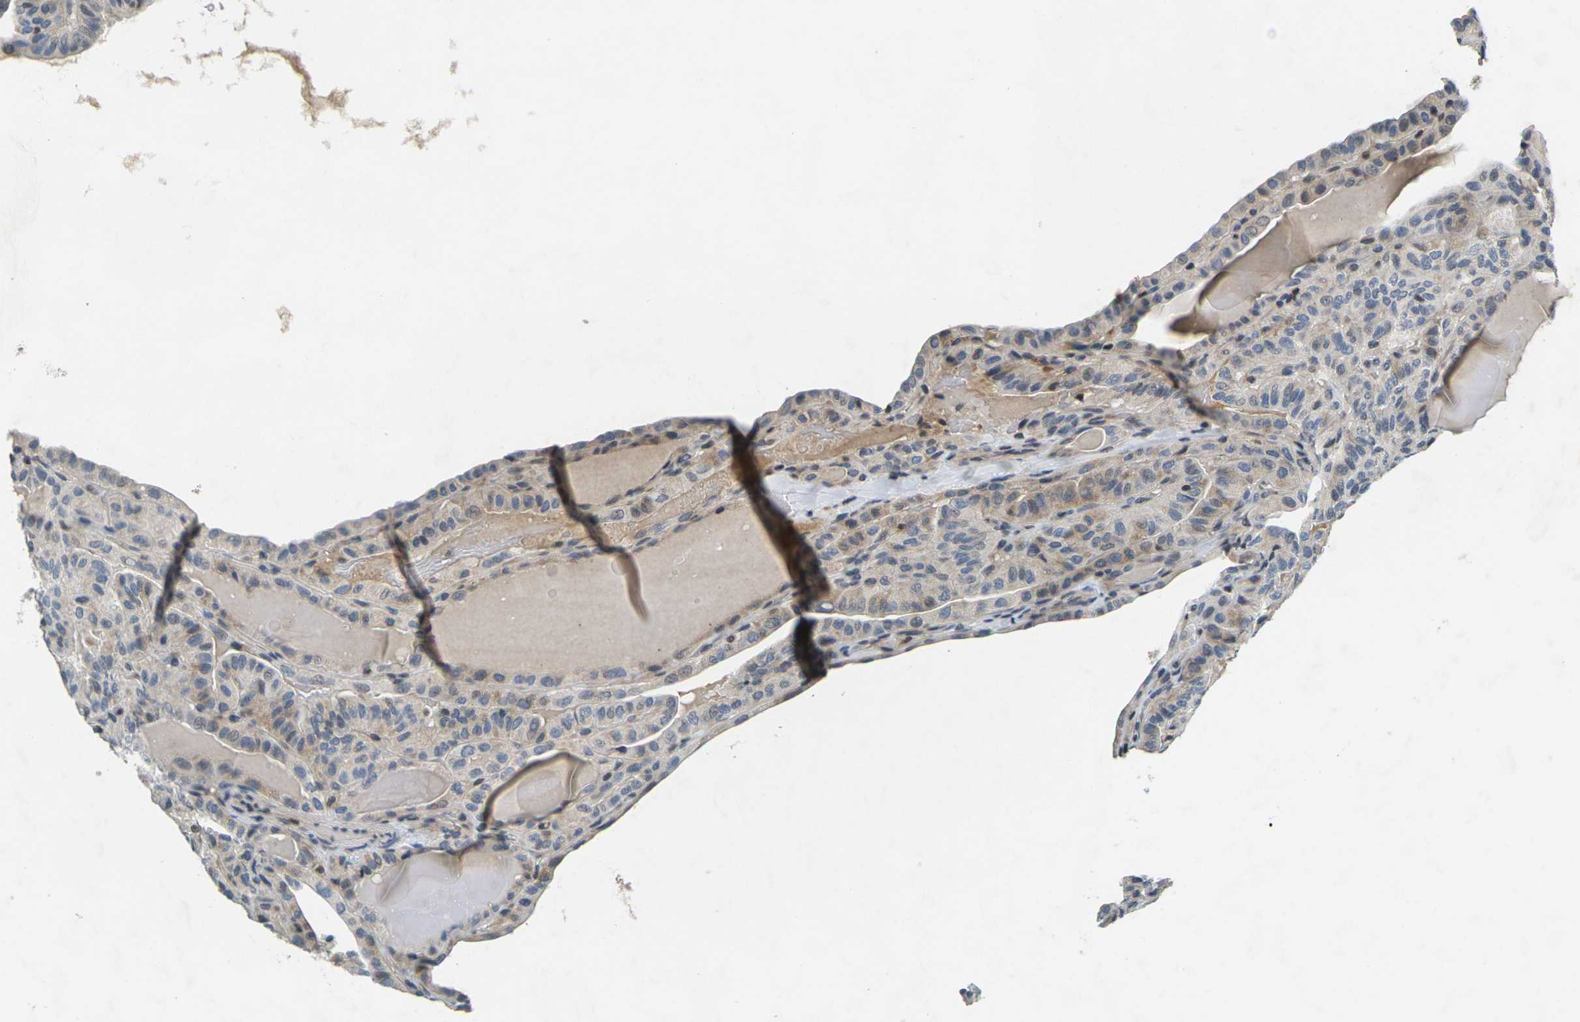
{"staining": {"intensity": "moderate", "quantity": "25%-75%", "location": "cytoplasmic/membranous"}, "tissue": "thyroid cancer", "cell_type": "Tumor cells", "image_type": "cancer", "snomed": [{"axis": "morphology", "description": "Papillary adenocarcinoma, NOS"}, {"axis": "topography", "description": "Thyroid gland"}], "caption": "A brown stain labels moderate cytoplasmic/membranous positivity of a protein in human papillary adenocarcinoma (thyroid) tumor cells.", "gene": "C1QC", "patient": {"sex": "male", "age": 77}}